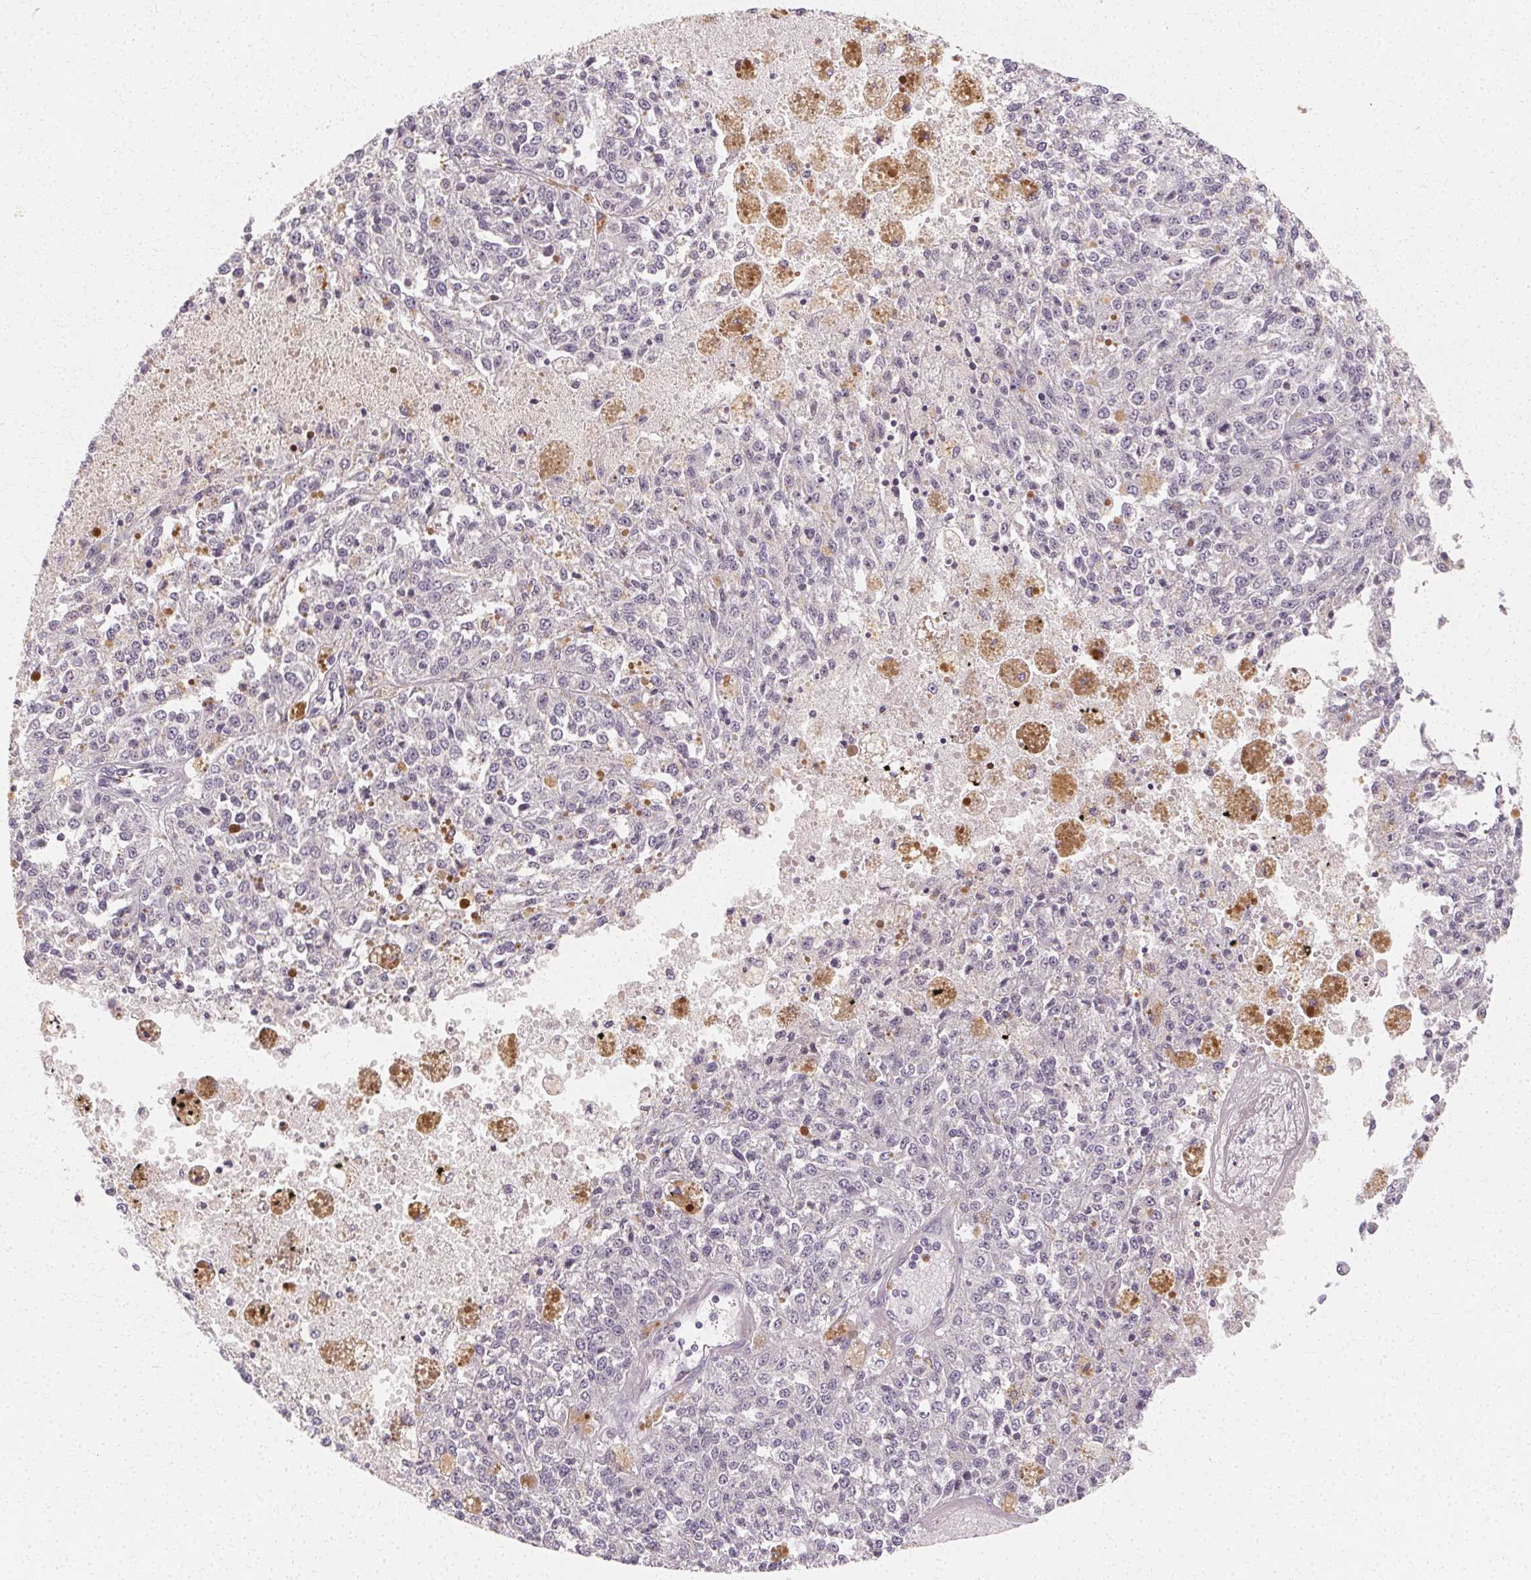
{"staining": {"intensity": "negative", "quantity": "none", "location": "none"}, "tissue": "melanoma", "cell_type": "Tumor cells", "image_type": "cancer", "snomed": [{"axis": "morphology", "description": "Malignant melanoma, Metastatic site"}, {"axis": "topography", "description": "Lymph node"}], "caption": "IHC photomicrograph of human malignant melanoma (metastatic site) stained for a protein (brown), which displays no expression in tumor cells.", "gene": "CLCNKB", "patient": {"sex": "female", "age": 64}}